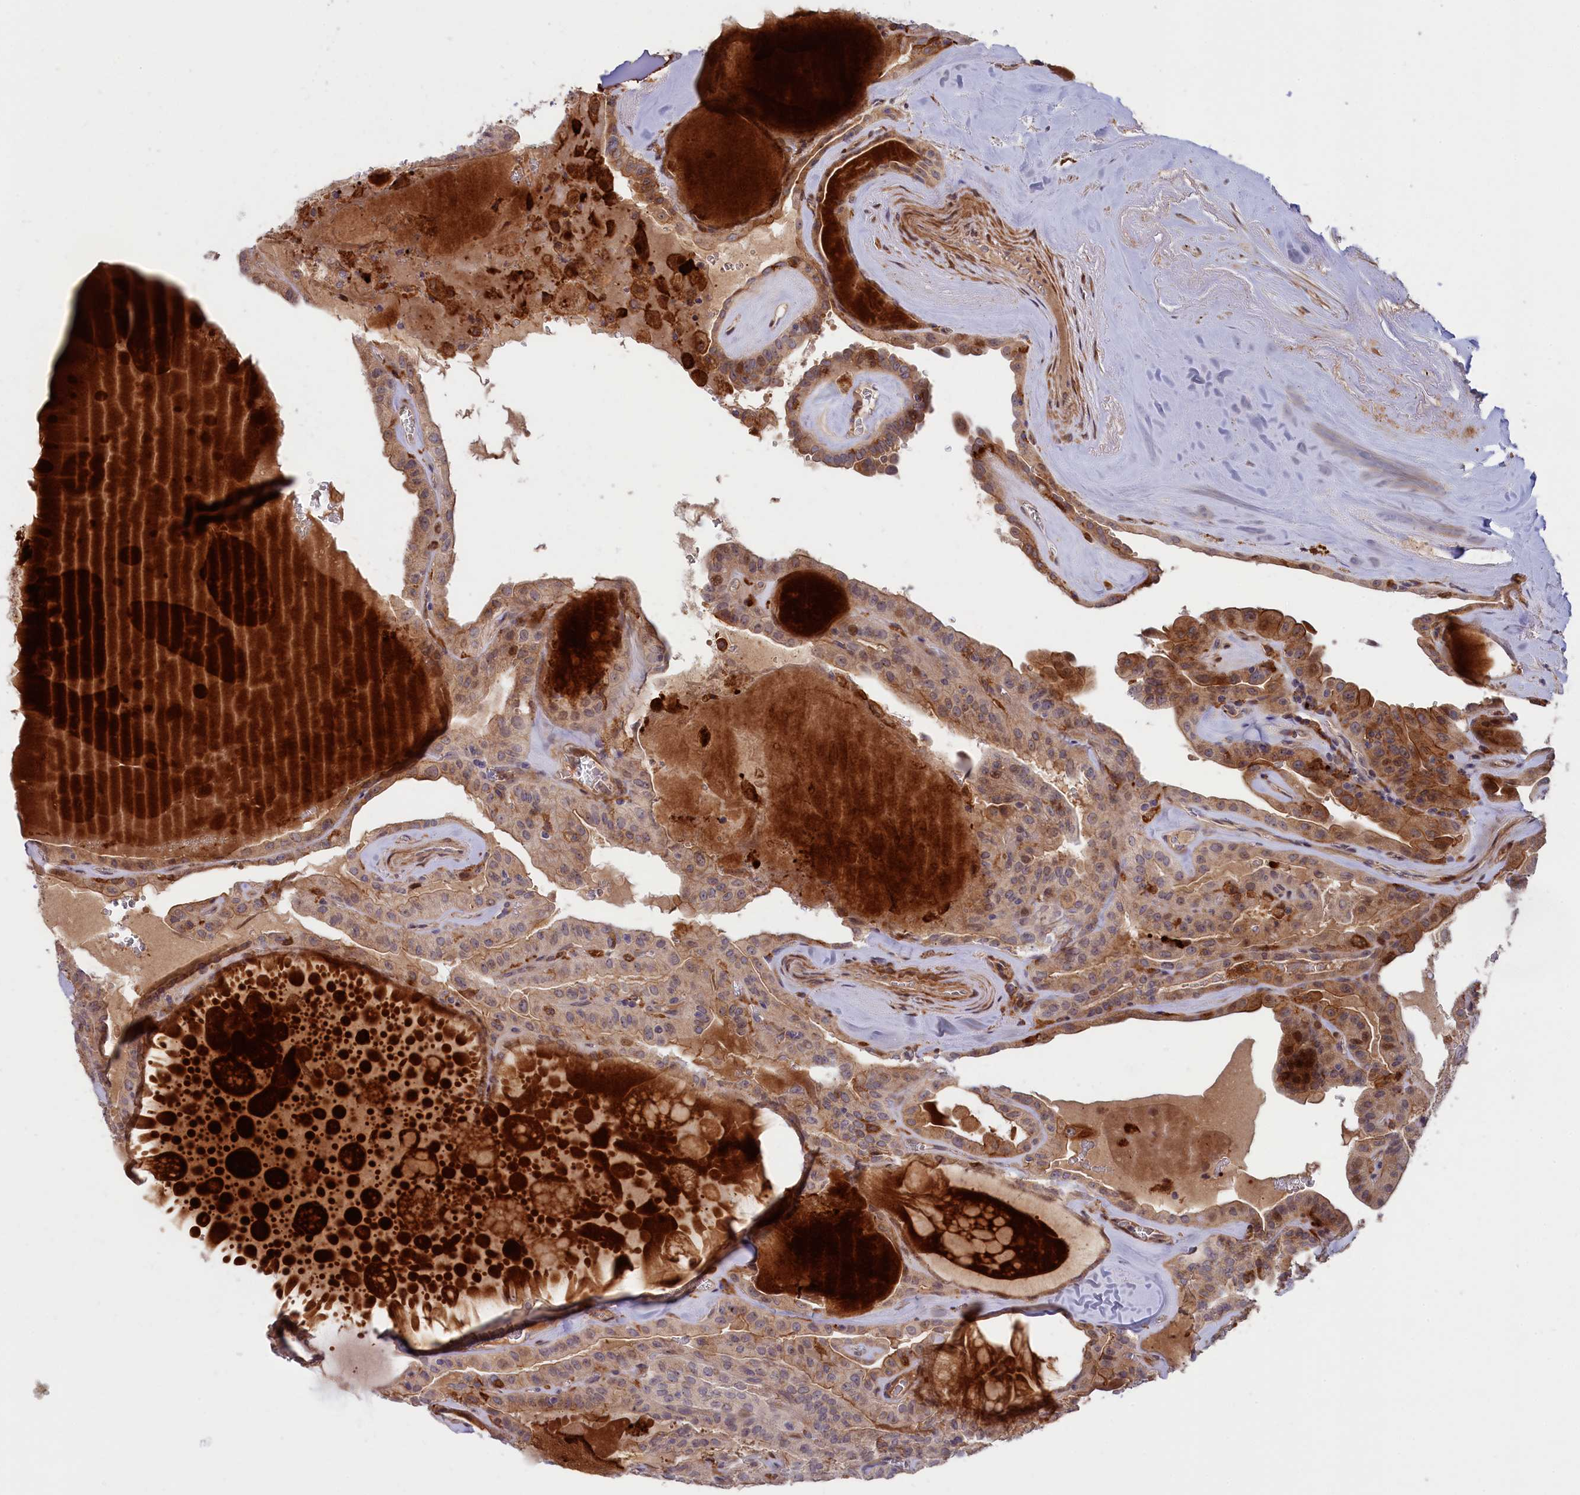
{"staining": {"intensity": "moderate", "quantity": "<25%", "location": "cytoplasmic/membranous"}, "tissue": "thyroid cancer", "cell_type": "Tumor cells", "image_type": "cancer", "snomed": [{"axis": "morphology", "description": "Papillary adenocarcinoma, NOS"}, {"axis": "topography", "description": "Thyroid gland"}], "caption": "A histopathology image of human papillary adenocarcinoma (thyroid) stained for a protein exhibits moderate cytoplasmic/membranous brown staining in tumor cells.", "gene": "FERMT1", "patient": {"sex": "male", "age": 52}}